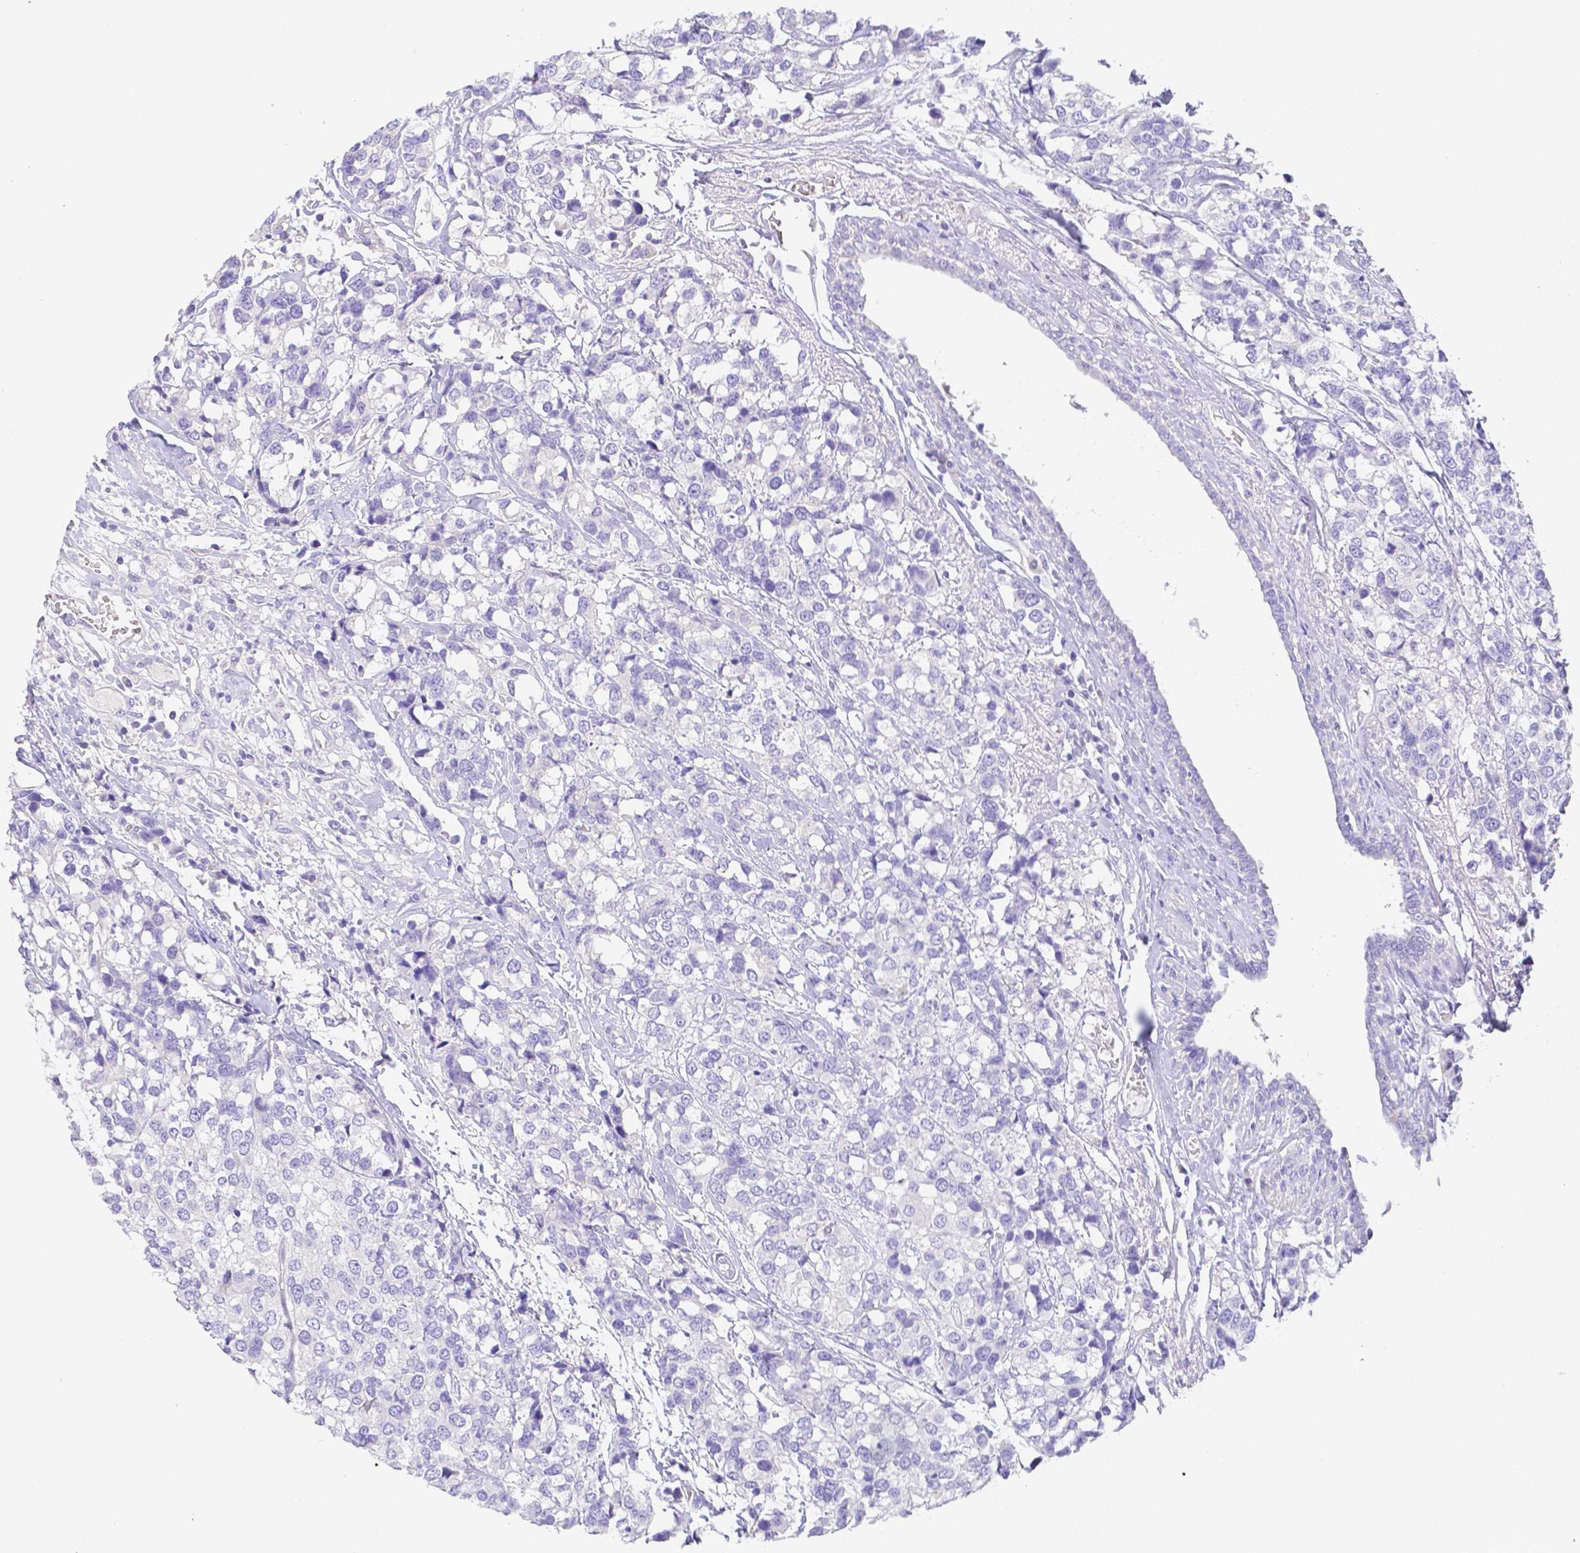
{"staining": {"intensity": "negative", "quantity": "none", "location": "none"}, "tissue": "breast cancer", "cell_type": "Tumor cells", "image_type": "cancer", "snomed": [{"axis": "morphology", "description": "Lobular carcinoma"}, {"axis": "topography", "description": "Breast"}], "caption": "This is an immunohistochemistry histopathology image of human breast cancer (lobular carcinoma). There is no staining in tumor cells.", "gene": "ZG16B", "patient": {"sex": "female", "age": 59}}